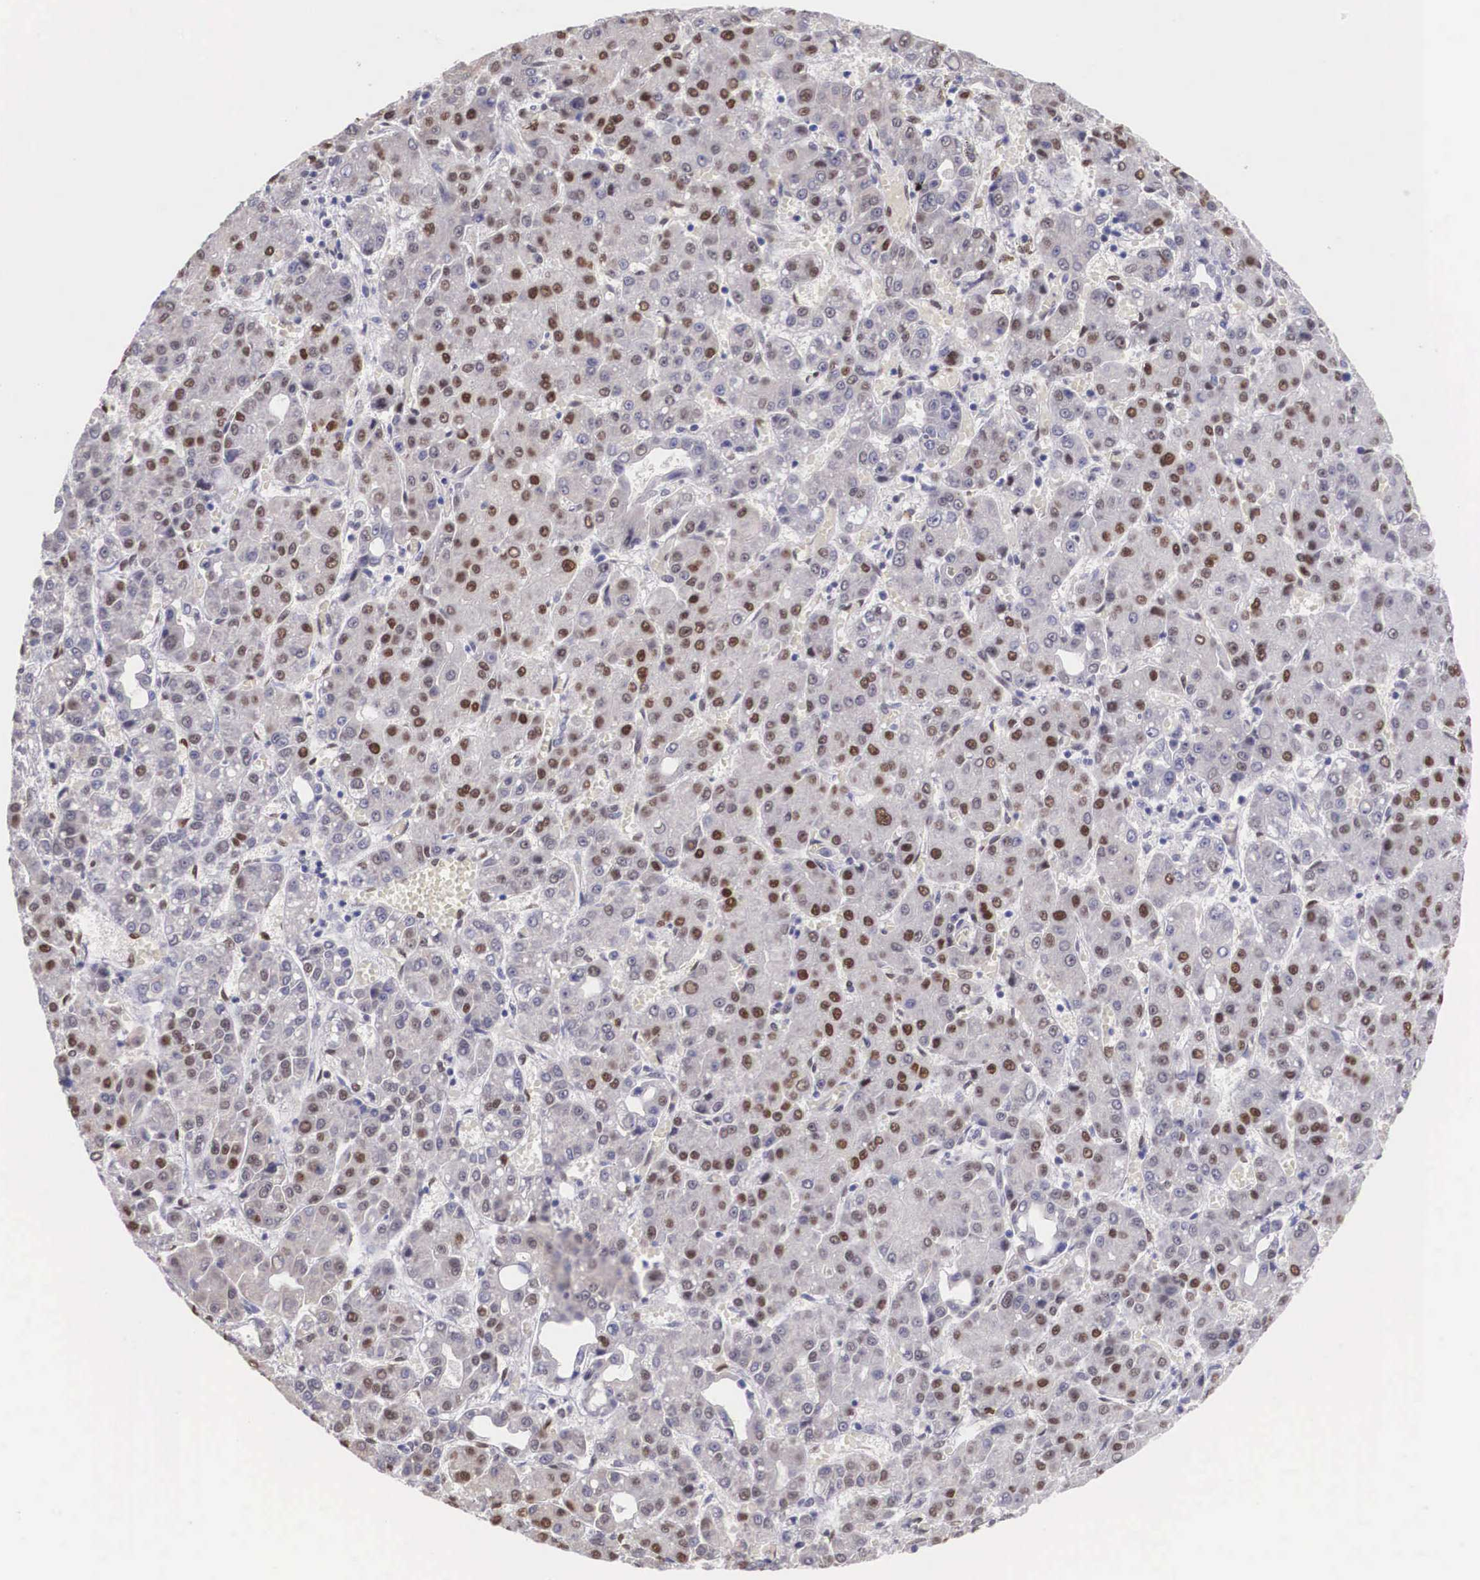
{"staining": {"intensity": "moderate", "quantity": "25%-75%", "location": "nuclear"}, "tissue": "liver cancer", "cell_type": "Tumor cells", "image_type": "cancer", "snomed": [{"axis": "morphology", "description": "Carcinoma, Hepatocellular, NOS"}, {"axis": "topography", "description": "Liver"}], "caption": "An immunohistochemistry micrograph of neoplastic tissue is shown. Protein staining in brown highlights moderate nuclear positivity in liver cancer within tumor cells.", "gene": "HMGN5", "patient": {"sex": "male", "age": 69}}